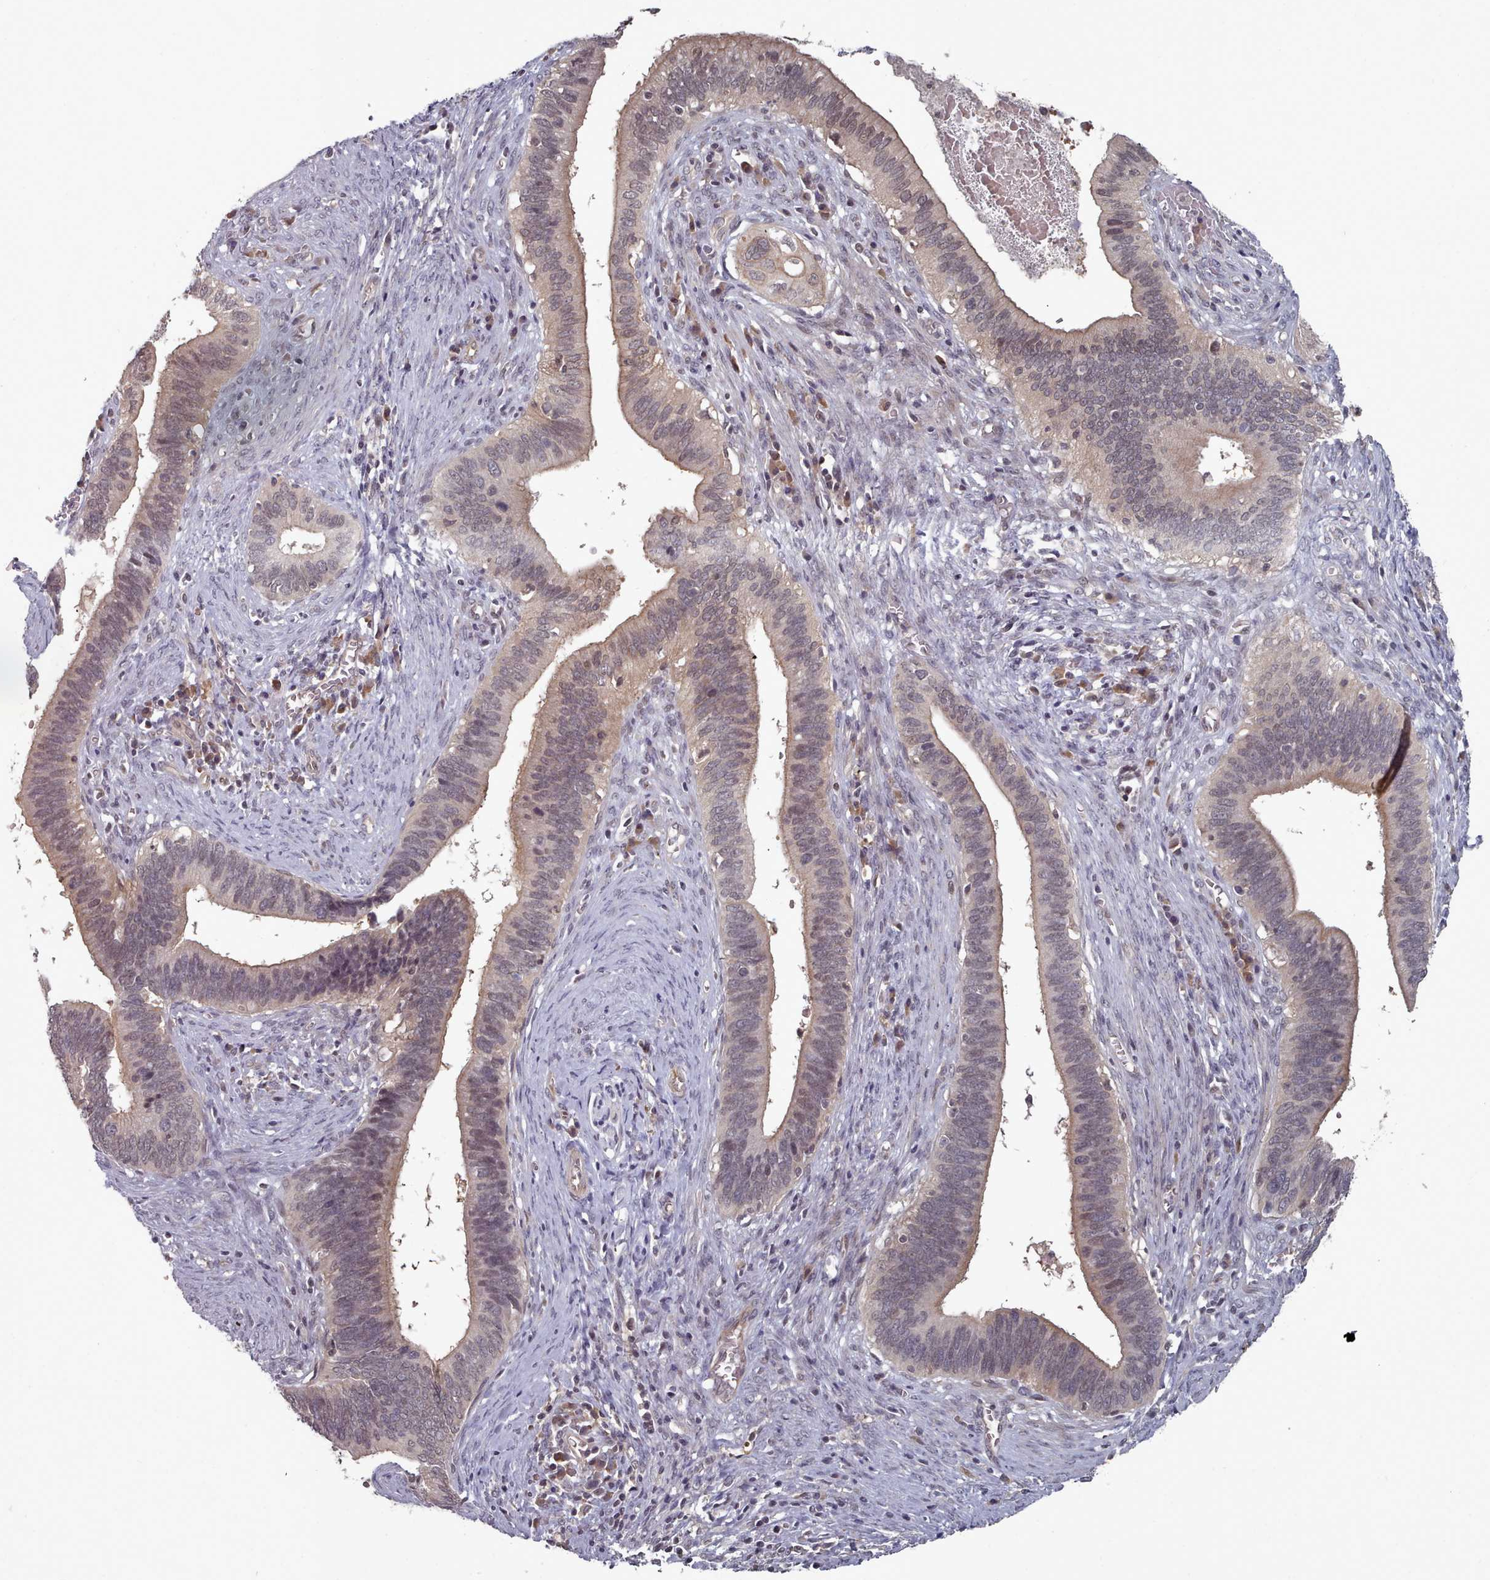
{"staining": {"intensity": "weak", "quantity": "25%-75%", "location": "cytoplasmic/membranous"}, "tissue": "cervical cancer", "cell_type": "Tumor cells", "image_type": "cancer", "snomed": [{"axis": "morphology", "description": "Adenocarcinoma, NOS"}, {"axis": "topography", "description": "Cervix"}], "caption": "The histopathology image exhibits immunohistochemical staining of cervical cancer. There is weak cytoplasmic/membranous expression is identified in approximately 25%-75% of tumor cells.", "gene": "HYAL3", "patient": {"sex": "female", "age": 42}}